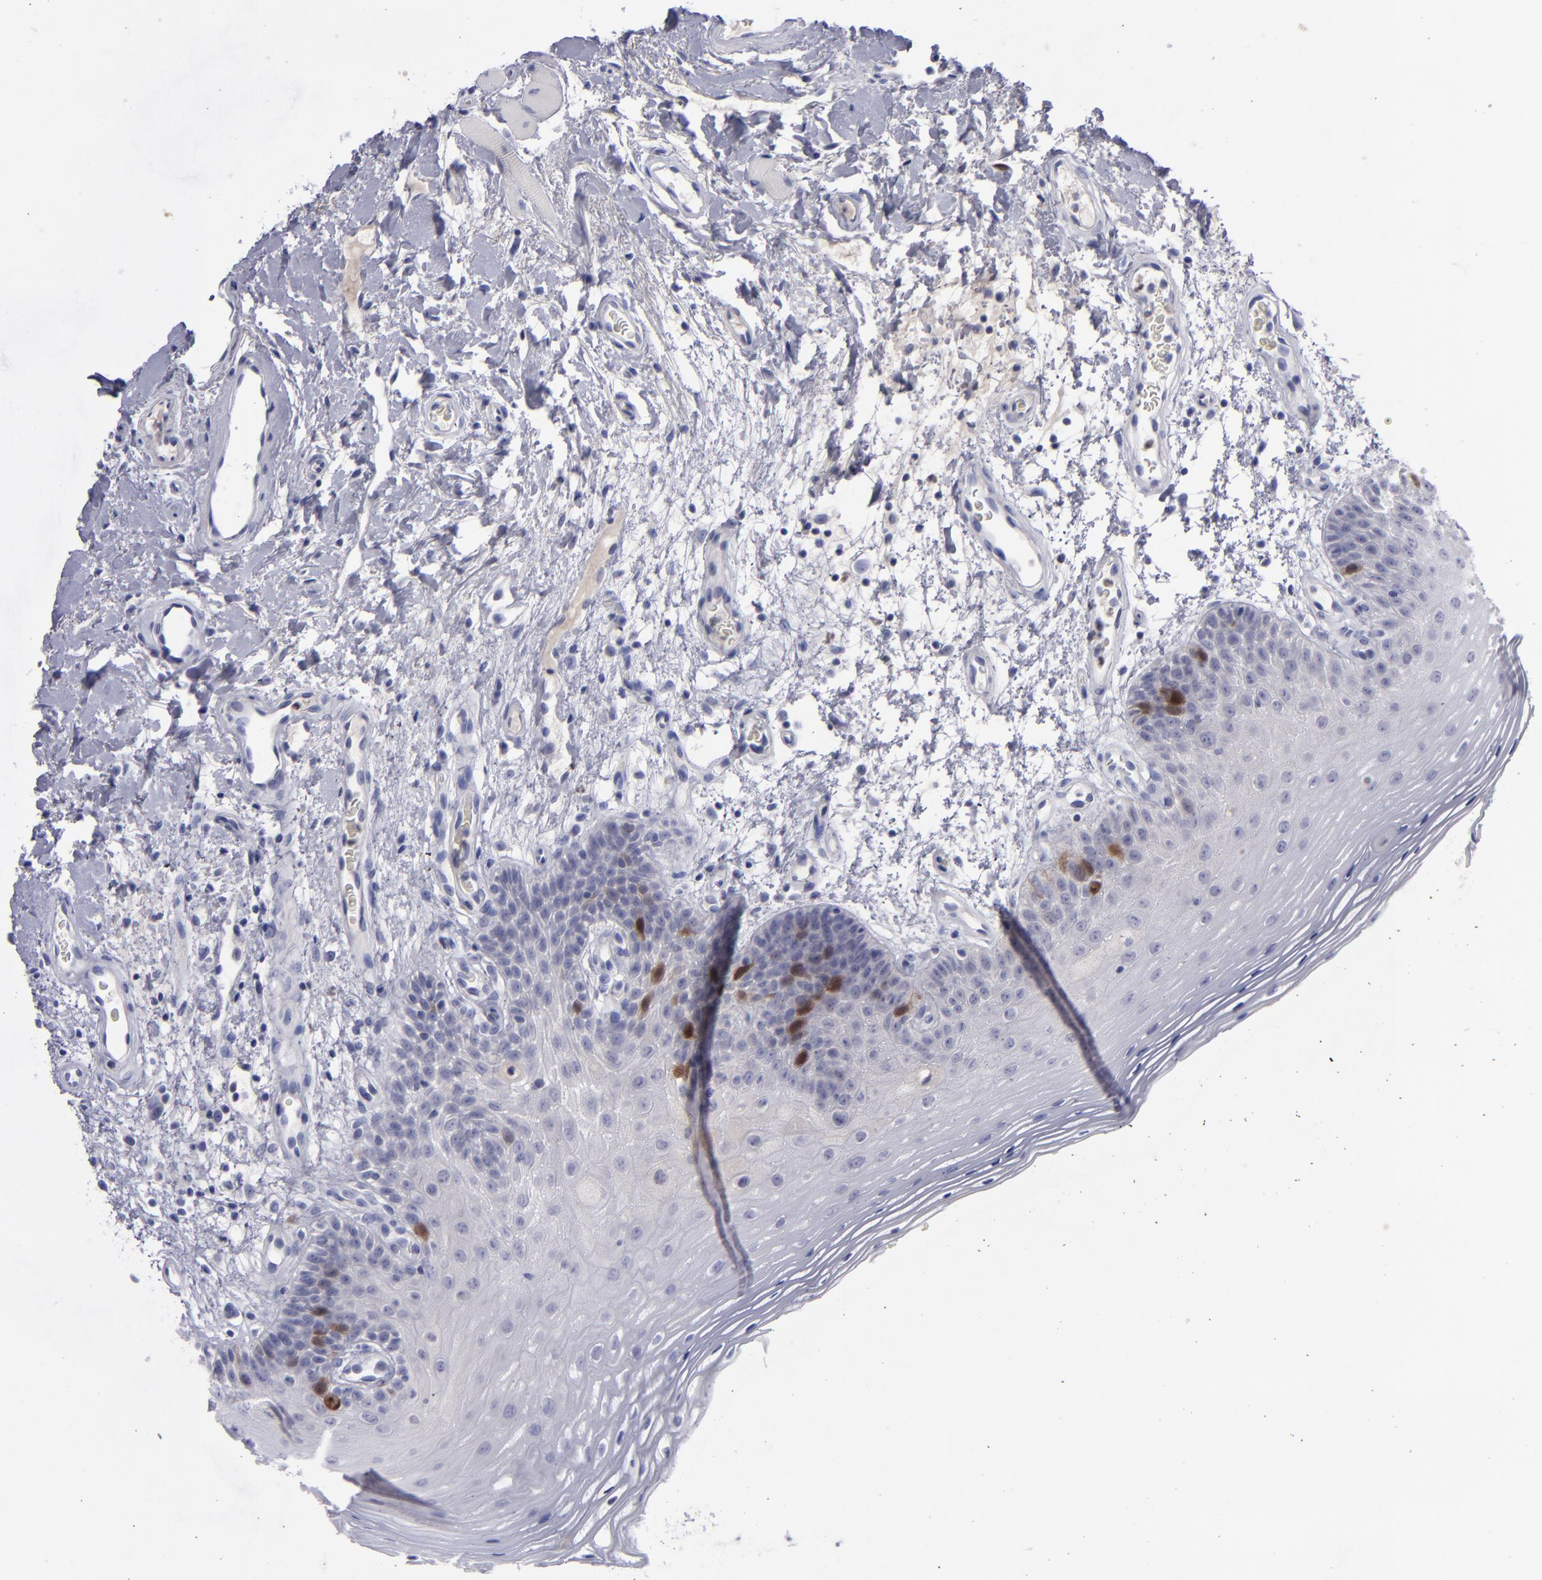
{"staining": {"intensity": "moderate", "quantity": "<25%", "location": "cytoplasmic/membranous,nuclear"}, "tissue": "oral mucosa", "cell_type": "Squamous epithelial cells", "image_type": "normal", "snomed": [{"axis": "morphology", "description": "Normal tissue, NOS"}, {"axis": "morphology", "description": "Squamous cell carcinoma, NOS"}, {"axis": "topography", "description": "Skeletal muscle"}, {"axis": "topography", "description": "Oral tissue"}, {"axis": "topography", "description": "Head-Neck"}], "caption": "Squamous epithelial cells show low levels of moderate cytoplasmic/membranous,nuclear positivity in approximately <25% of cells in benign oral mucosa. The staining was performed using DAB (3,3'-diaminobenzidine) to visualize the protein expression in brown, while the nuclei were stained in blue with hematoxylin (Magnification: 20x).", "gene": "AURKA", "patient": {"sex": "male", "age": 71}}